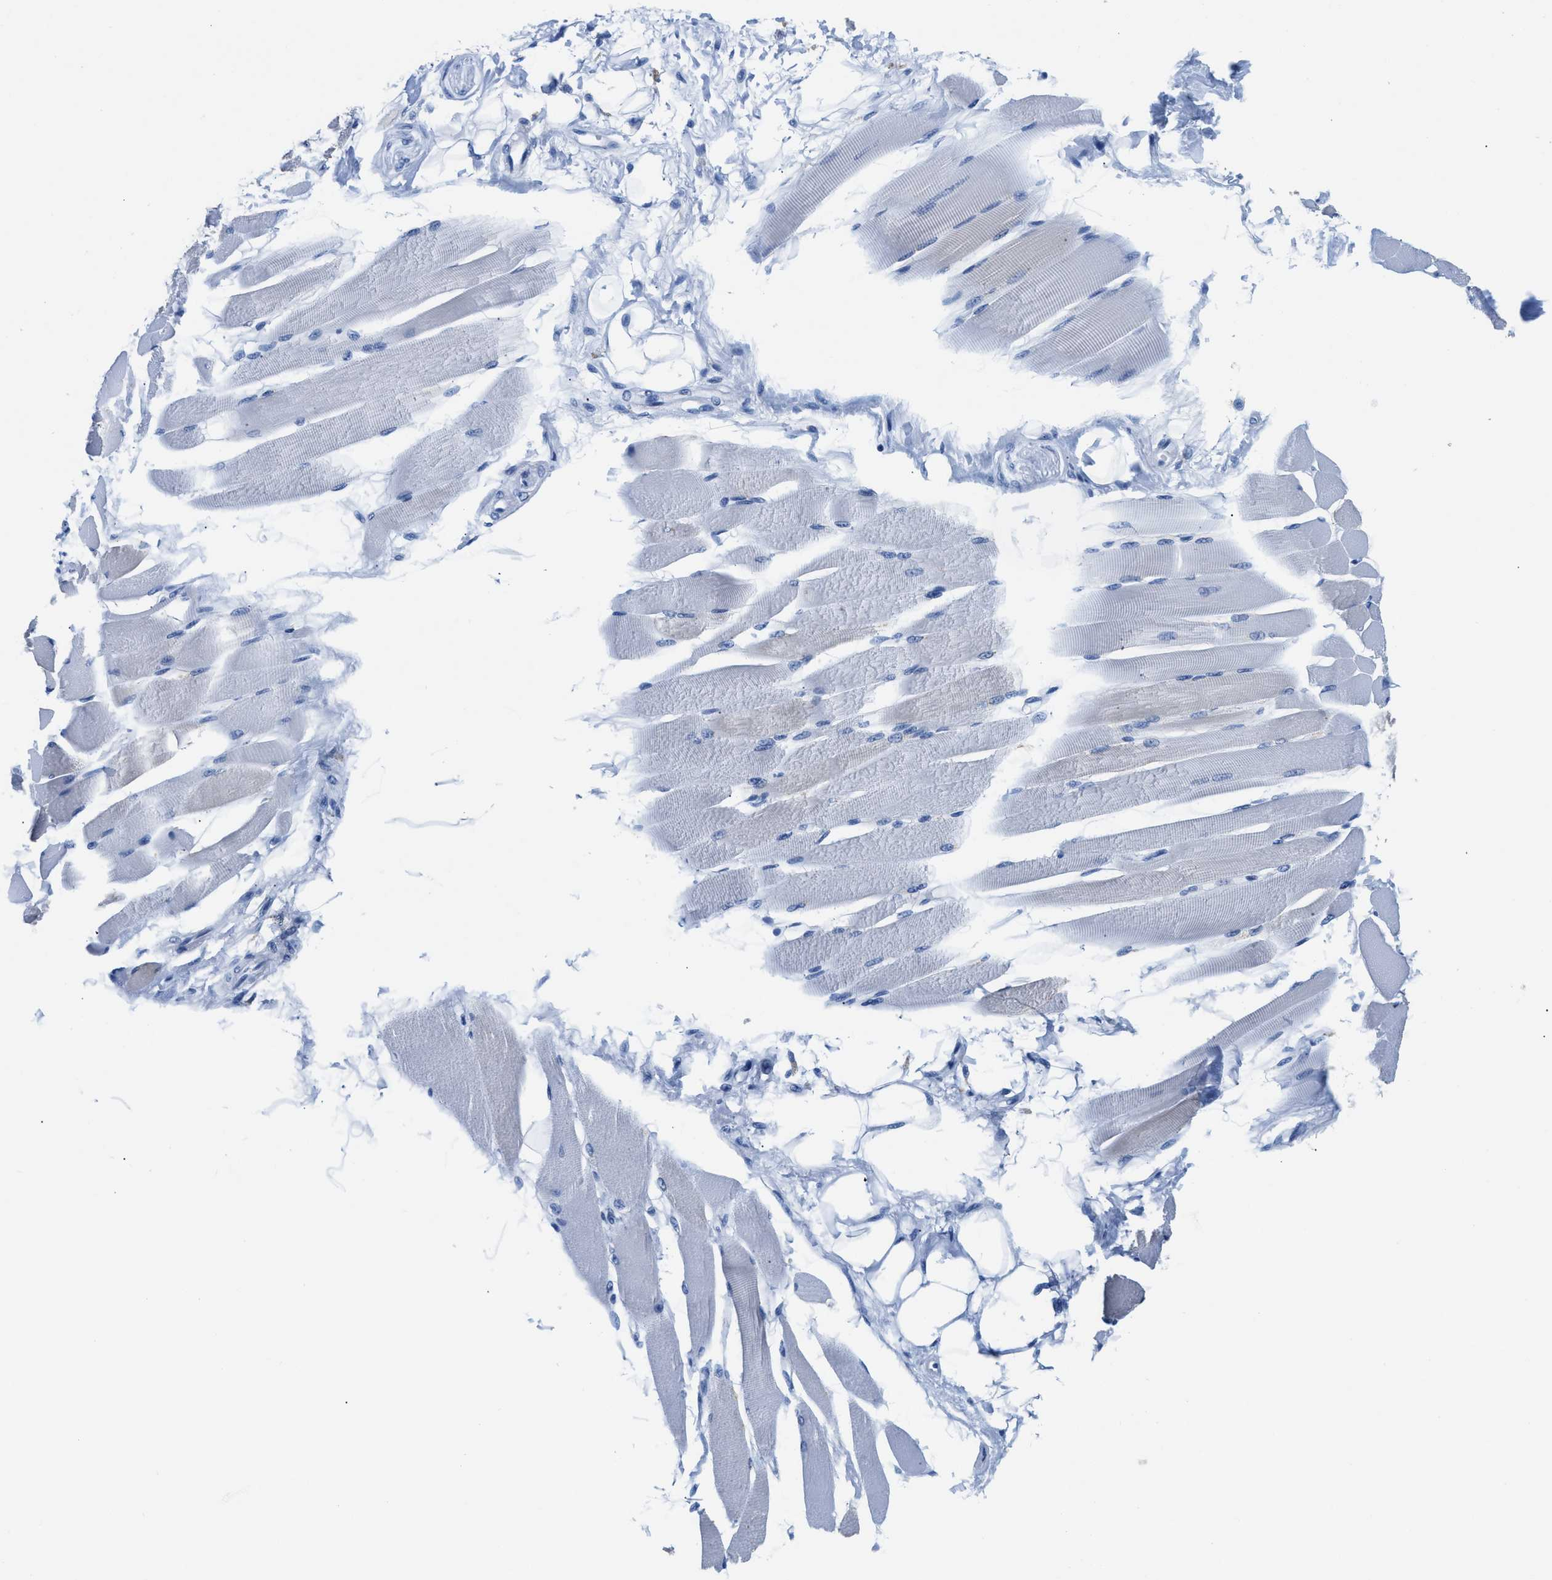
{"staining": {"intensity": "negative", "quantity": "none", "location": "none"}, "tissue": "skeletal muscle", "cell_type": "Myocytes", "image_type": "normal", "snomed": [{"axis": "morphology", "description": "Normal tissue, NOS"}, {"axis": "topography", "description": "Skeletal muscle"}, {"axis": "topography", "description": "Peripheral nerve tissue"}], "caption": "Immunohistochemistry photomicrograph of unremarkable skeletal muscle: human skeletal muscle stained with DAB (3,3'-diaminobenzidine) demonstrates no significant protein staining in myocytes. (DAB immunohistochemistry (IHC), high magnification).", "gene": "SLFN13", "patient": {"sex": "female", "age": 84}}